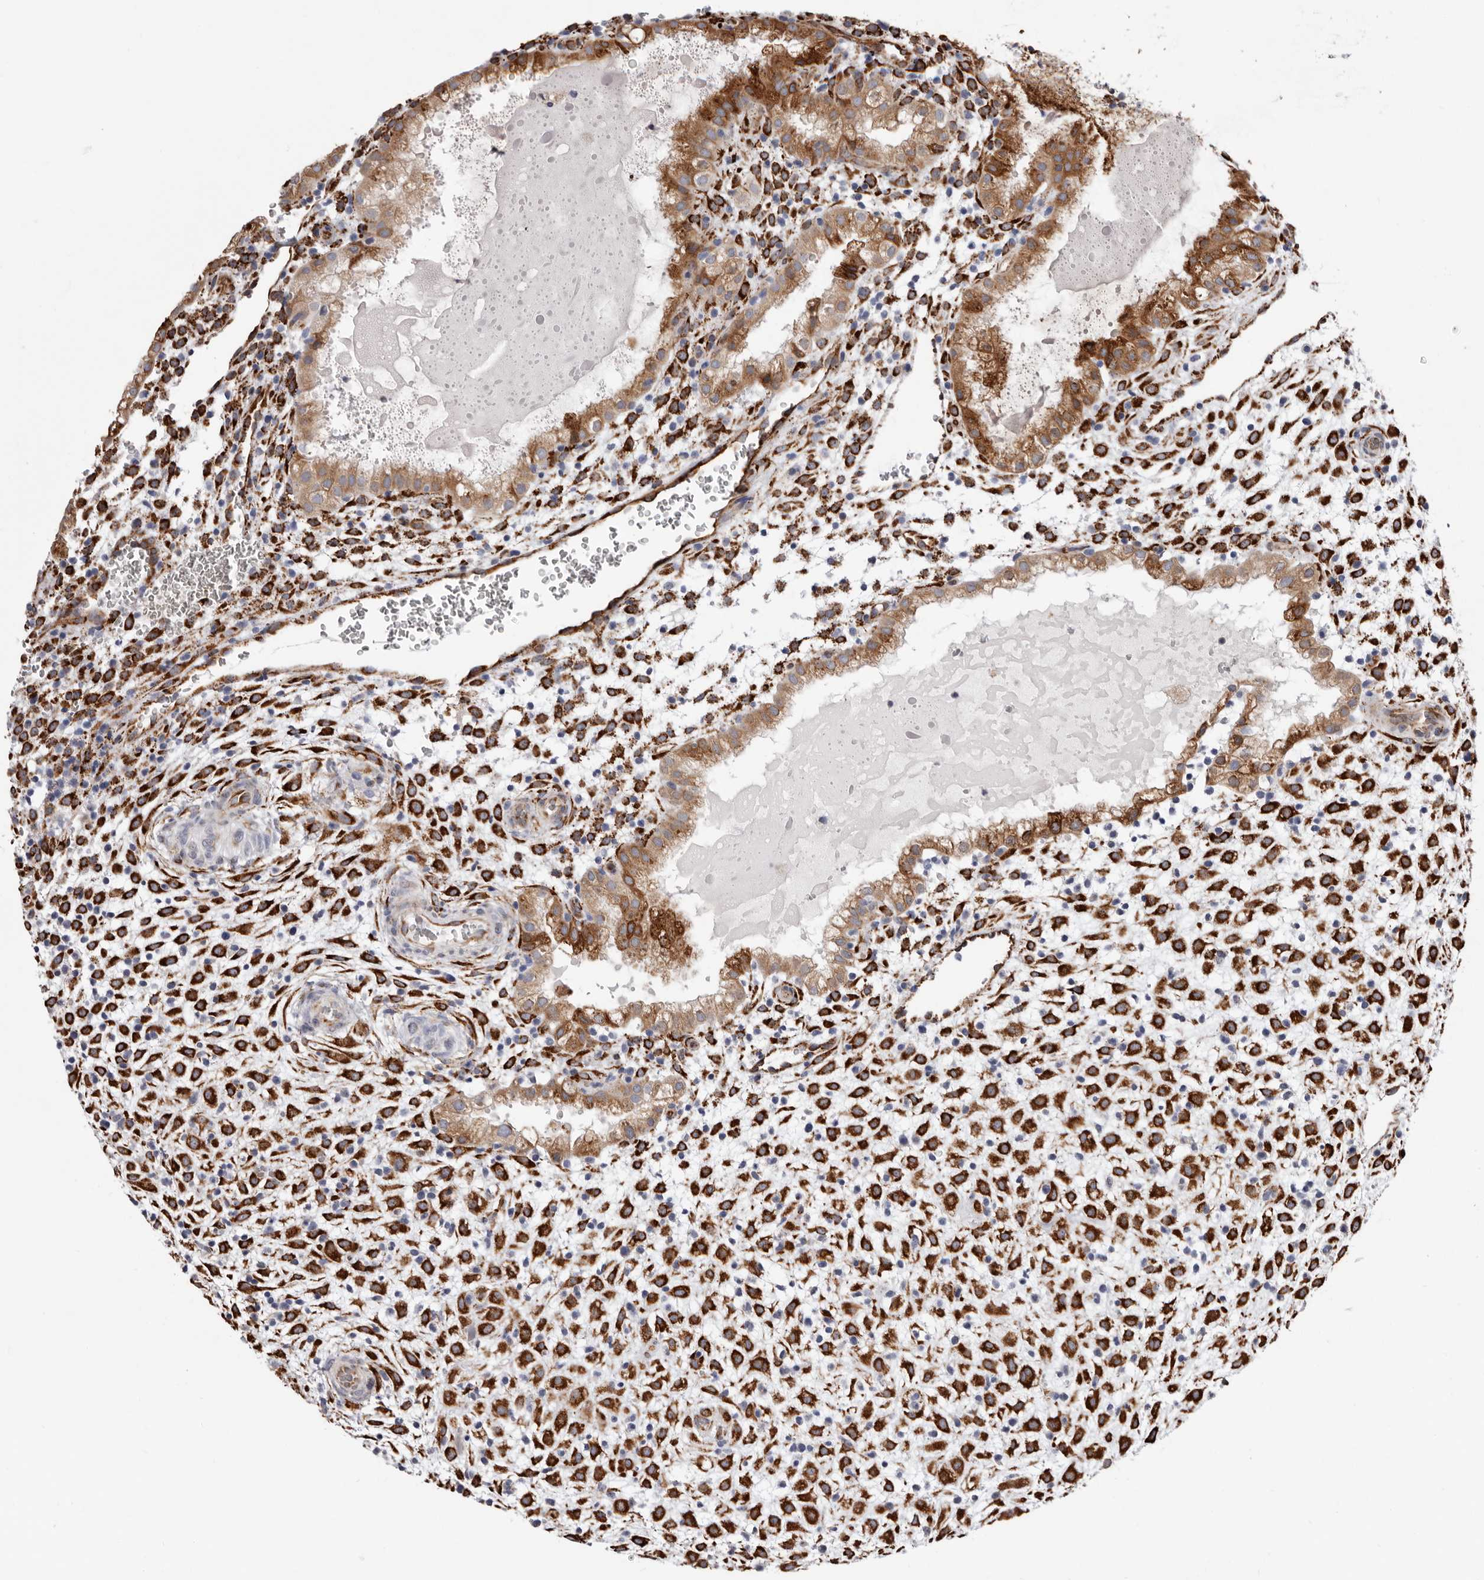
{"staining": {"intensity": "strong", "quantity": ">75%", "location": "cytoplasmic/membranous"}, "tissue": "placenta", "cell_type": "Decidual cells", "image_type": "normal", "snomed": [{"axis": "morphology", "description": "Normal tissue, NOS"}, {"axis": "topography", "description": "Placenta"}], "caption": "IHC micrograph of normal placenta: placenta stained using immunohistochemistry reveals high levels of strong protein expression localized specifically in the cytoplasmic/membranous of decidual cells, appearing as a cytoplasmic/membranous brown color.", "gene": "SEMA3E", "patient": {"sex": "female", "age": 35}}